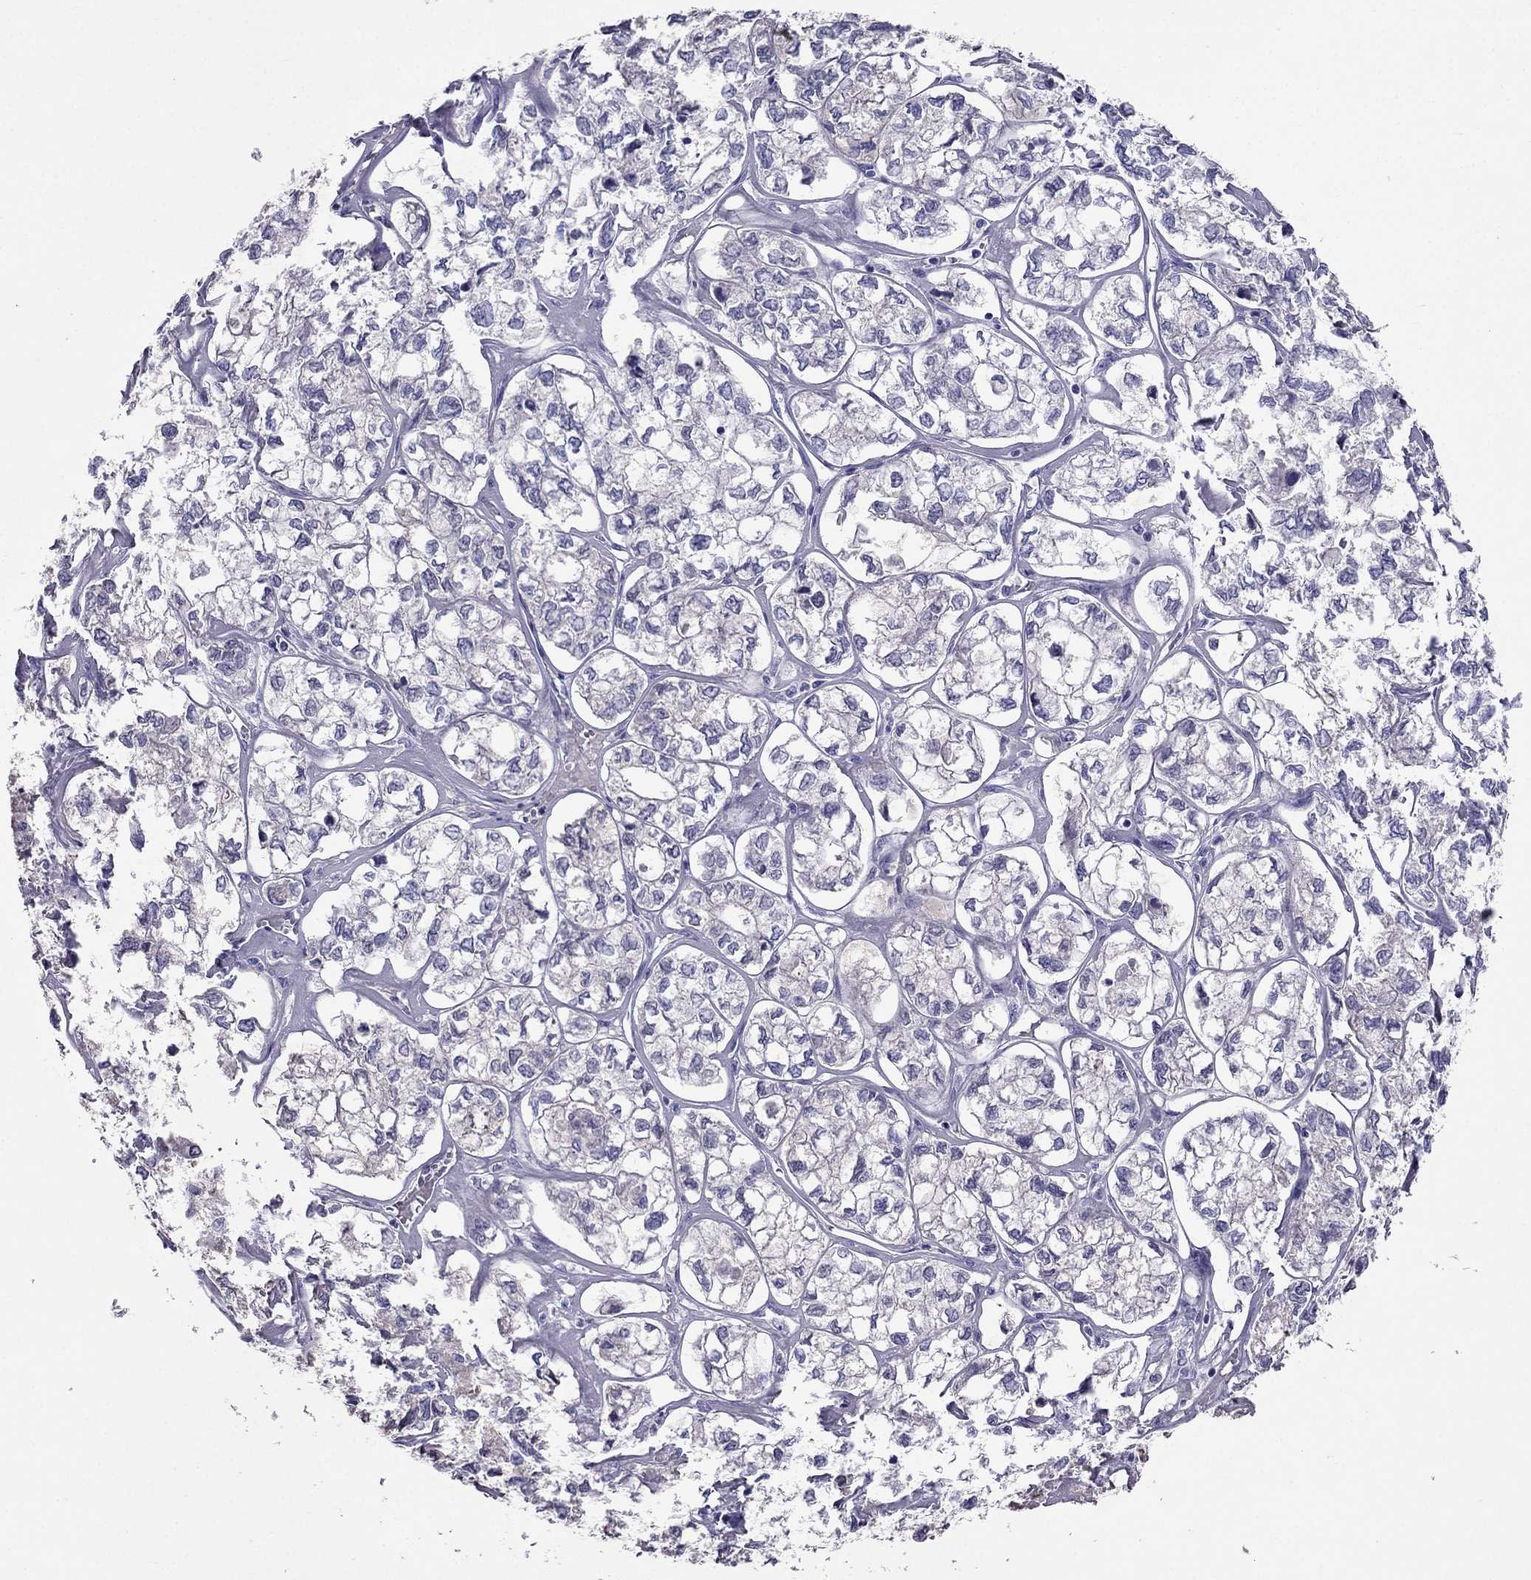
{"staining": {"intensity": "negative", "quantity": "none", "location": "none"}, "tissue": "ovarian cancer", "cell_type": "Tumor cells", "image_type": "cancer", "snomed": [{"axis": "morphology", "description": "Carcinoma, endometroid"}, {"axis": "topography", "description": "Ovary"}], "caption": "IHC of ovarian cancer (endometroid carcinoma) reveals no positivity in tumor cells. (DAB IHC visualized using brightfield microscopy, high magnification).", "gene": "TBC1D21", "patient": {"sex": "female", "age": 64}}